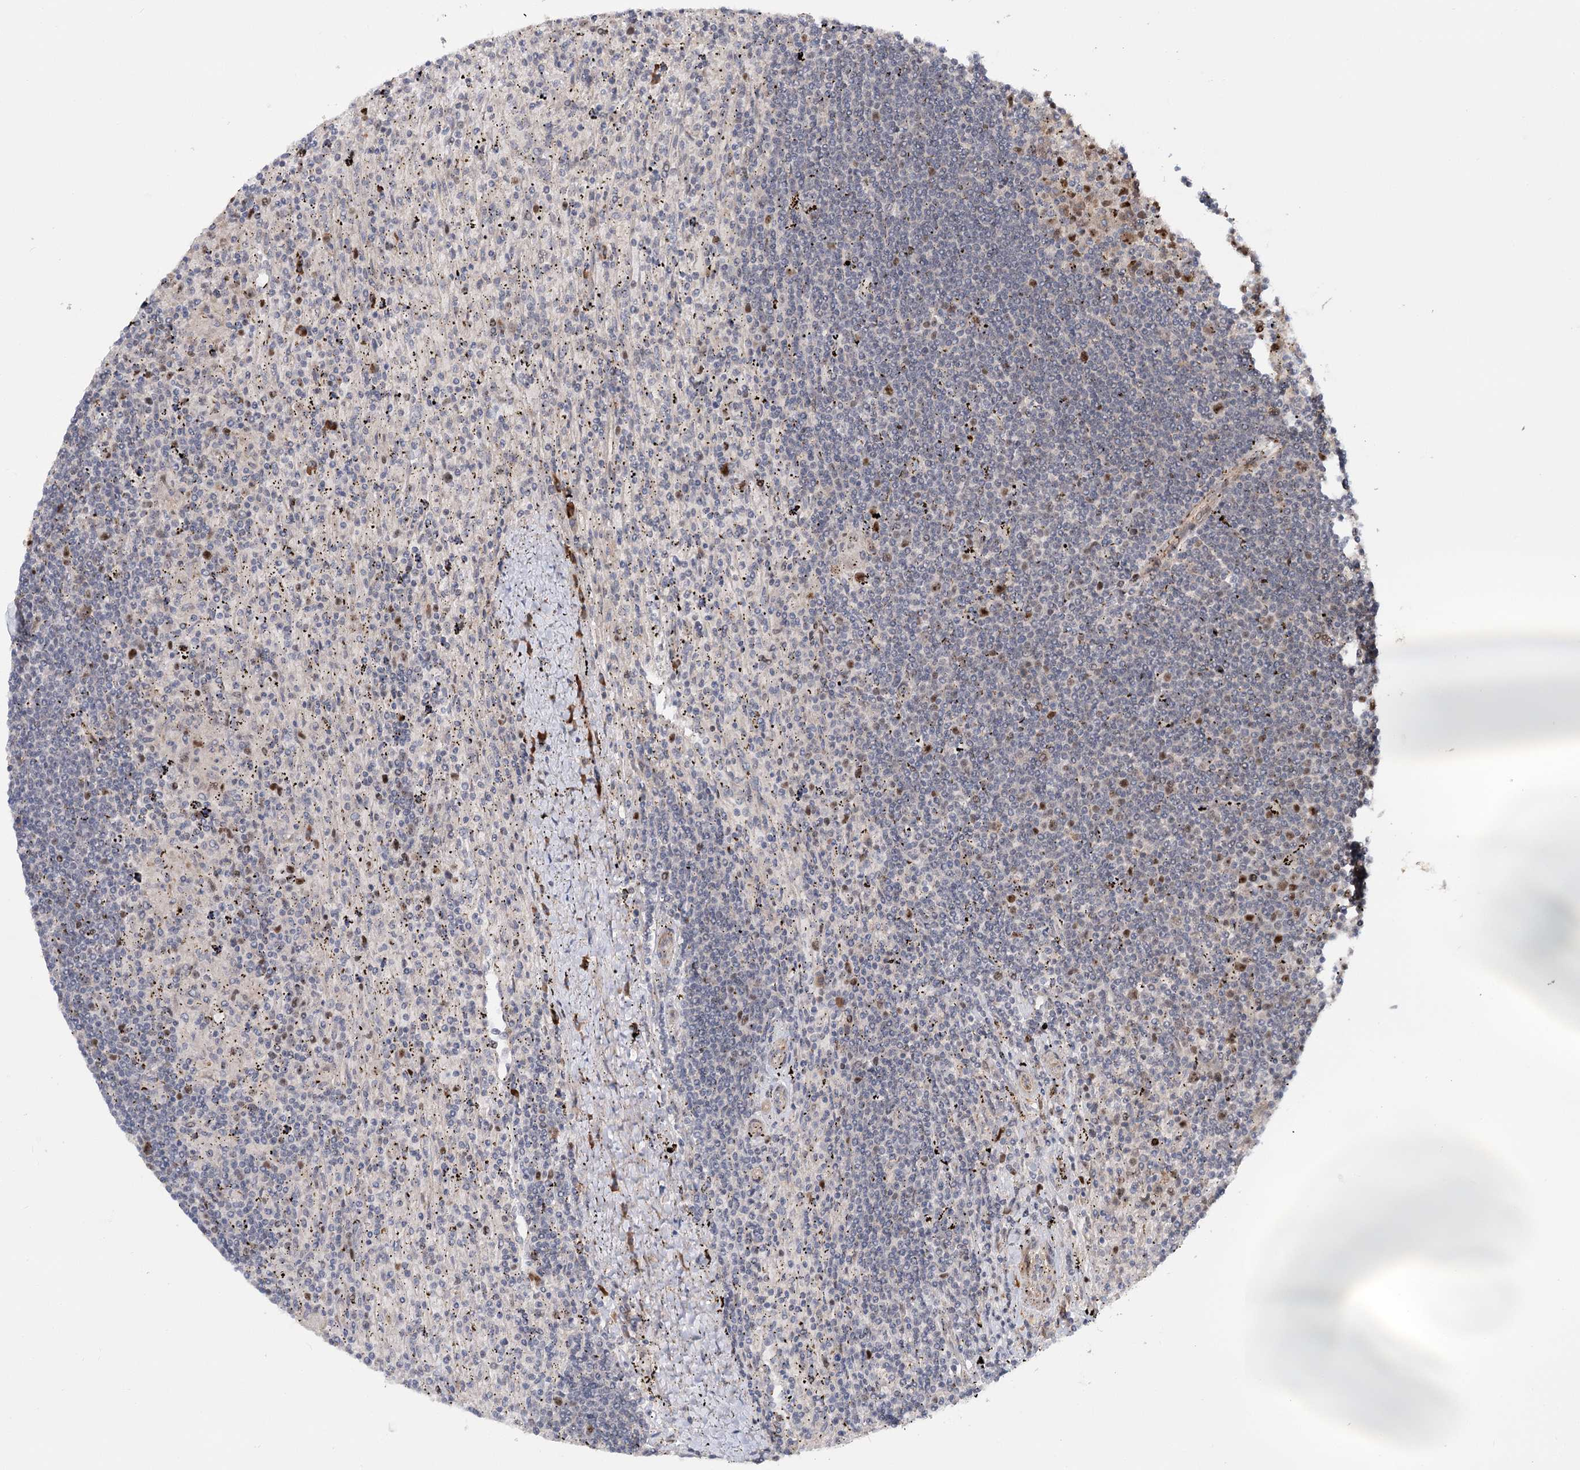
{"staining": {"intensity": "moderate", "quantity": "<25%", "location": "nuclear"}, "tissue": "lymphoma", "cell_type": "Tumor cells", "image_type": "cancer", "snomed": [{"axis": "morphology", "description": "Malignant lymphoma, non-Hodgkin's type, Low grade"}, {"axis": "topography", "description": "Spleen"}], "caption": "High-power microscopy captured an immunohistochemistry micrograph of malignant lymphoma, non-Hodgkin's type (low-grade), revealing moderate nuclear staining in approximately <25% of tumor cells.", "gene": "PIK3C2A", "patient": {"sex": "male", "age": 76}}